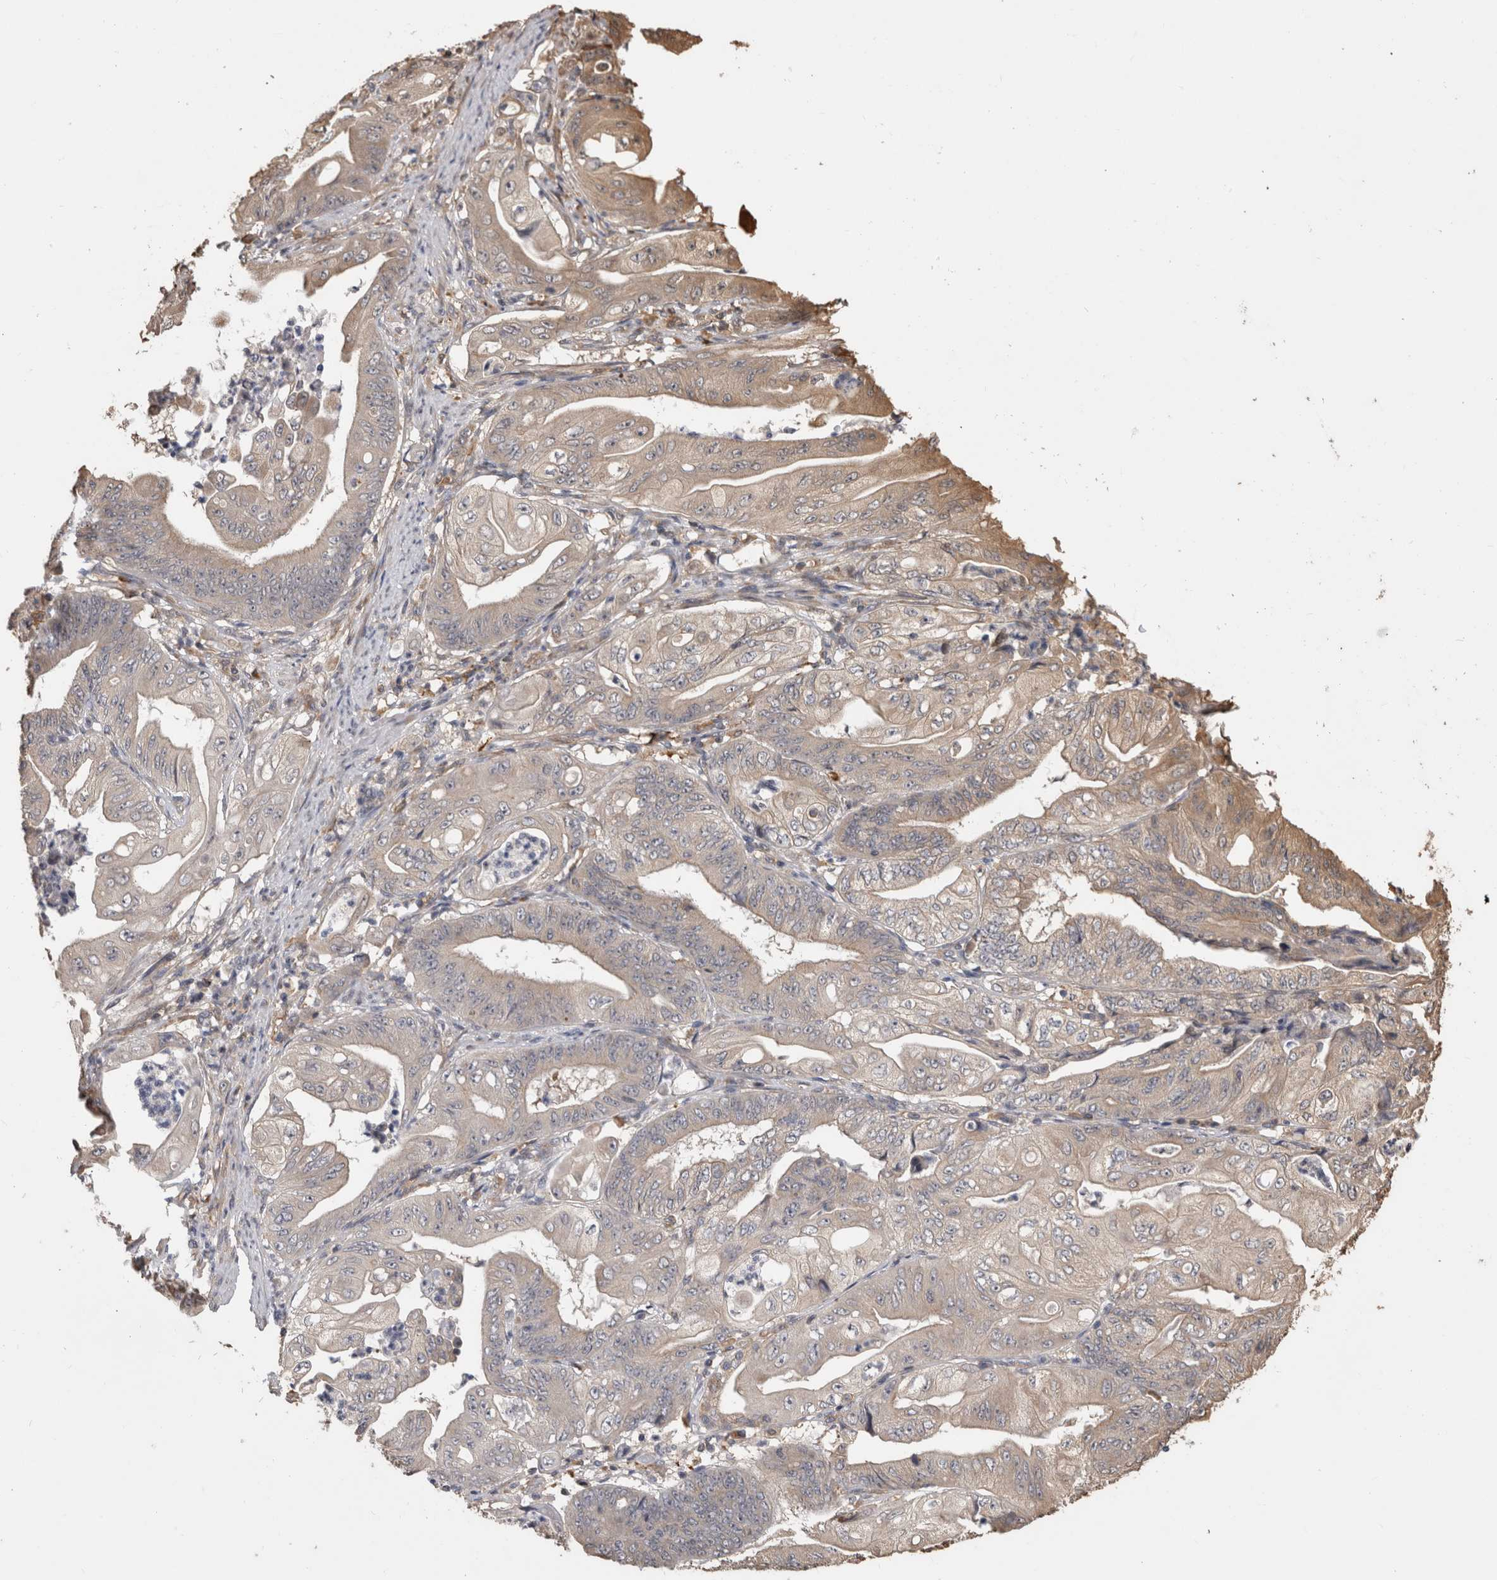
{"staining": {"intensity": "weak", "quantity": "25%-75%", "location": "cytoplasmic/membranous"}, "tissue": "stomach cancer", "cell_type": "Tumor cells", "image_type": "cancer", "snomed": [{"axis": "morphology", "description": "Adenocarcinoma, NOS"}, {"axis": "topography", "description": "Stomach"}], "caption": "A micrograph showing weak cytoplasmic/membranous positivity in approximately 25%-75% of tumor cells in adenocarcinoma (stomach), as visualized by brown immunohistochemical staining.", "gene": "CLIP1", "patient": {"sex": "female", "age": 73}}